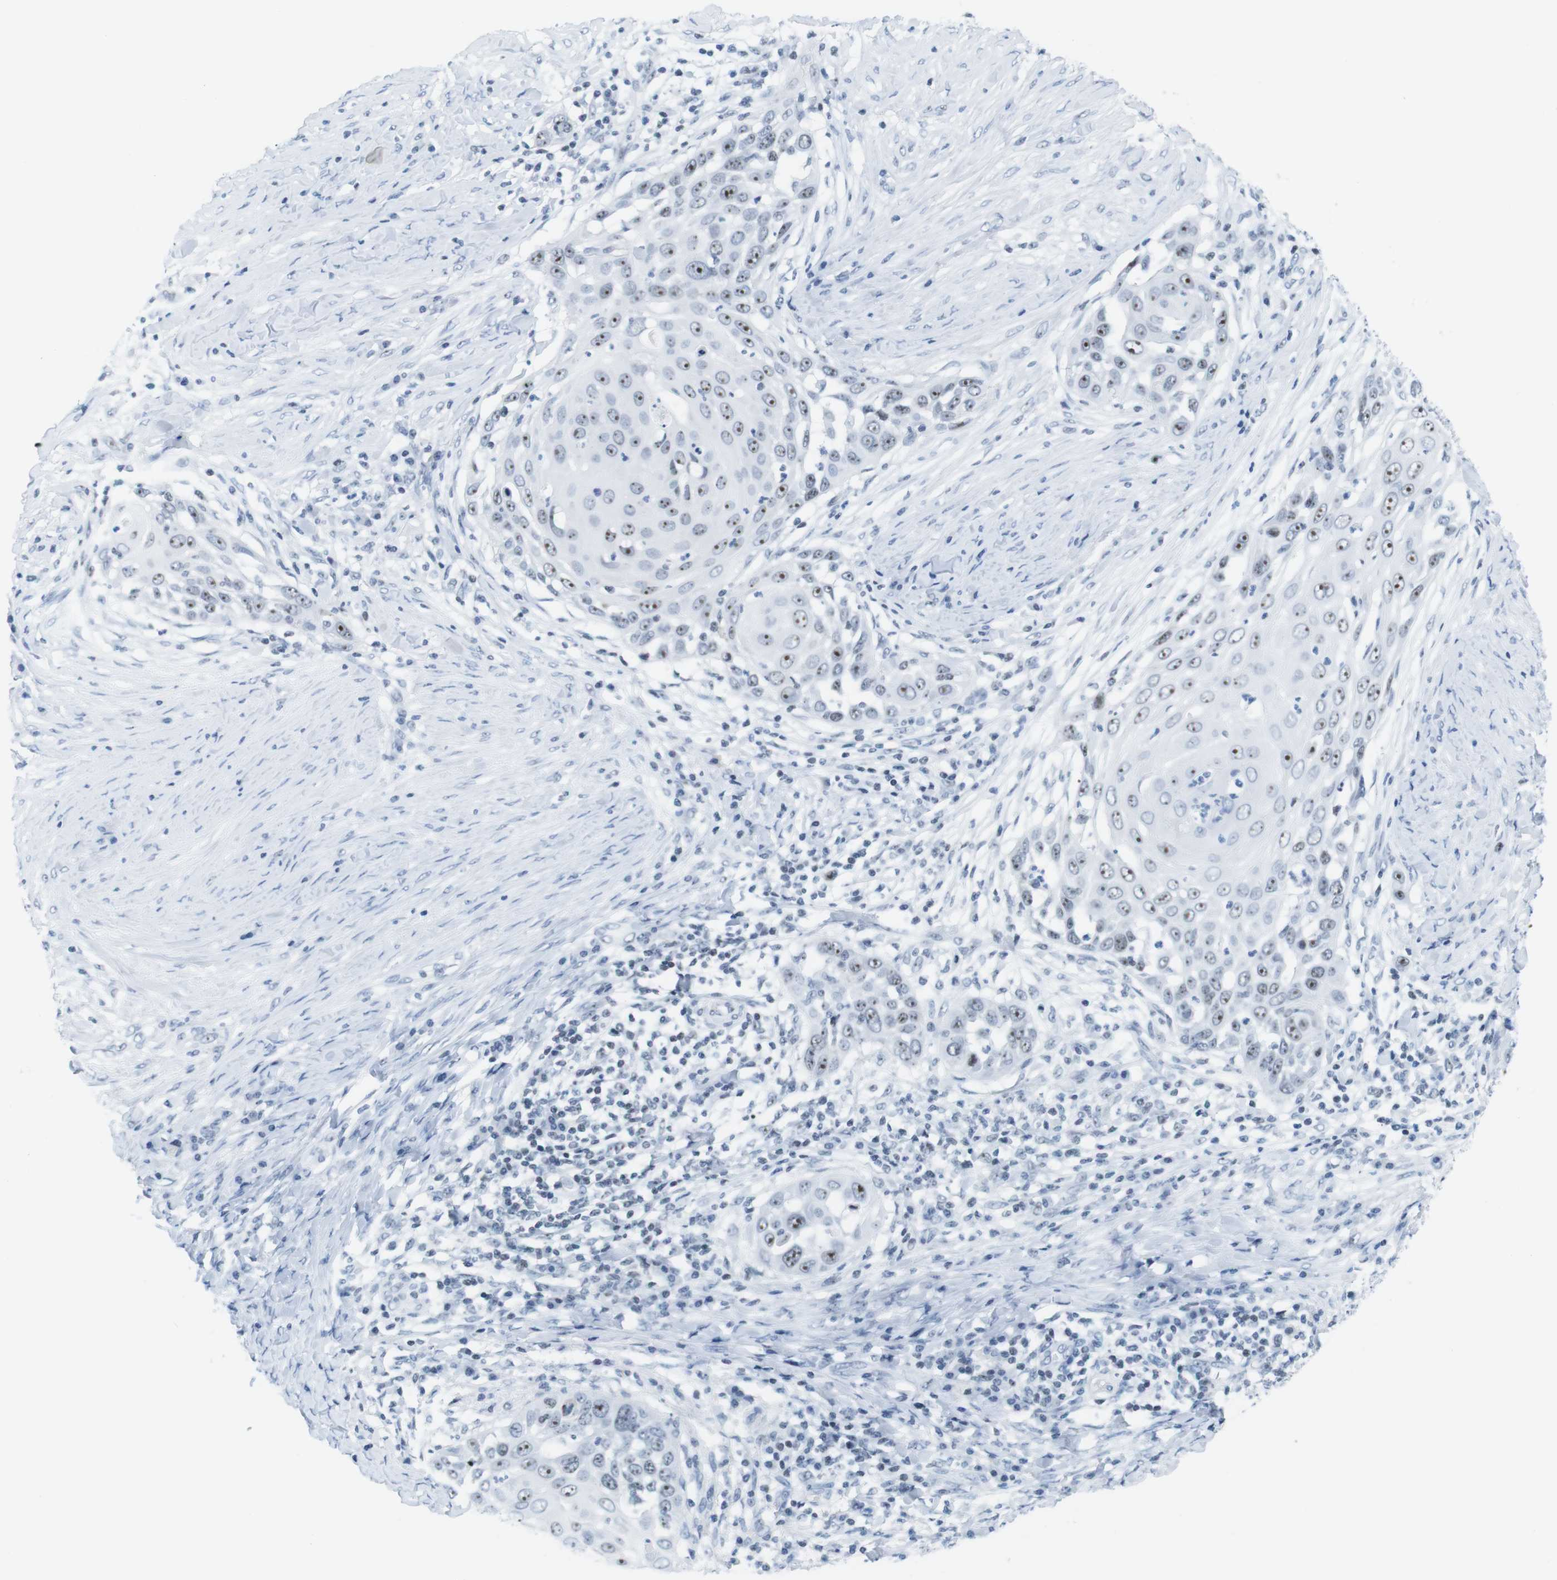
{"staining": {"intensity": "moderate", "quantity": ">75%", "location": "nuclear"}, "tissue": "skin cancer", "cell_type": "Tumor cells", "image_type": "cancer", "snomed": [{"axis": "morphology", "description": "Squamous cell carcinoma, NOS"}, {"axis": "topography", "description": "Skin"}], "caption": "Human skin cancer (squamous cell carcinoma) stained with a protein marker reveals moderate staining in tumor cells.", "gene": "NIFK", "patient": {"sex": "female", "age": 44}}